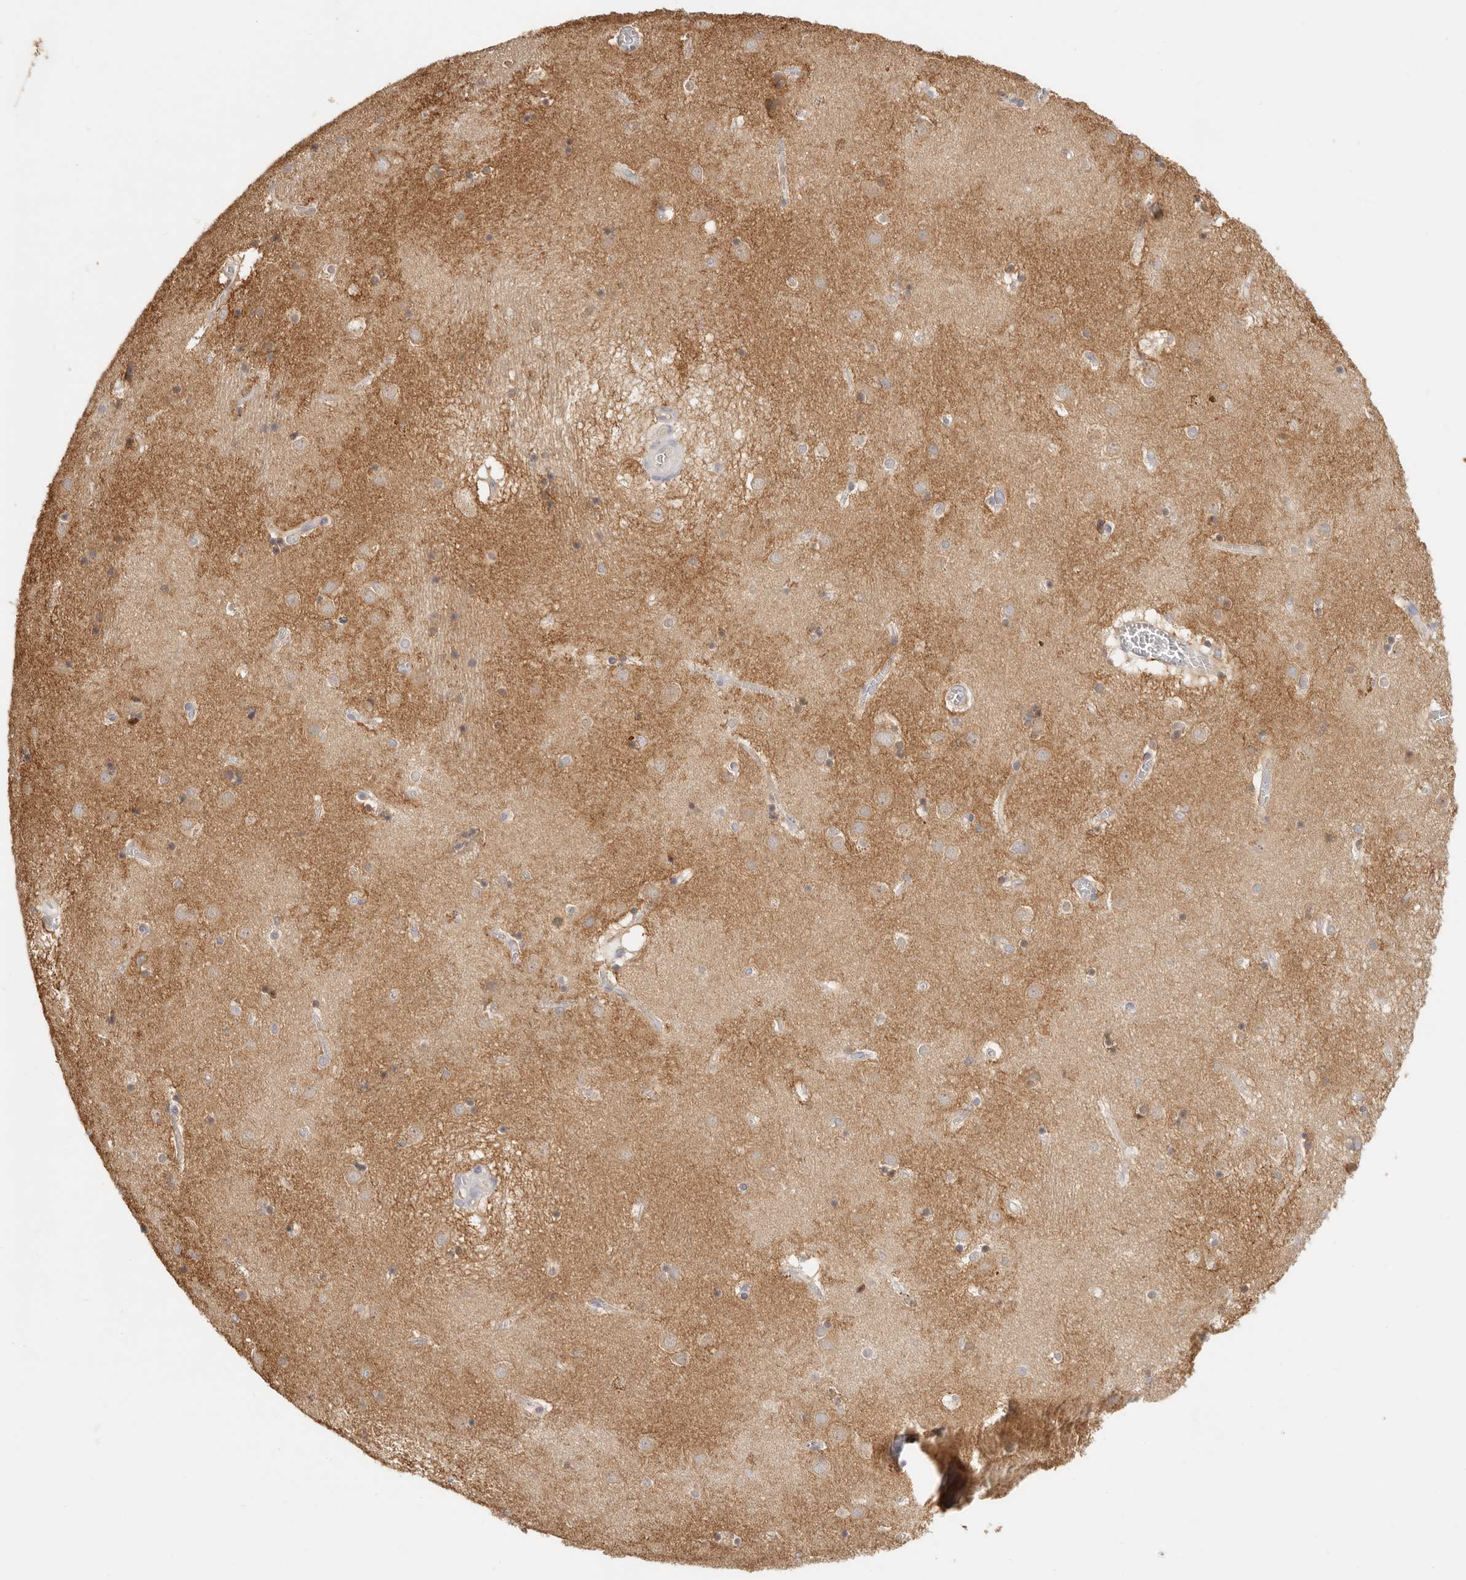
{"staining": {"intensity": "moderate", "quantity": "<25%", "location": "cytoplasmic/membranous"}, "tissue": "caudate", "cell_type": "Glial cells", "image_type": "normal", "snomed": [{"axis": "morphology", "description": "Normal tissue, NOS"}, {"axis": "topography", "description": "Lateral ventricle wall"}], "caption": "Caudate stained for a protein (brown) exhibits moderate cytoplasmic/membranous positive expression in approximately <25% of glial cells.", "gene": "CSK", "patient": {"sex": "male", "age": 70}}